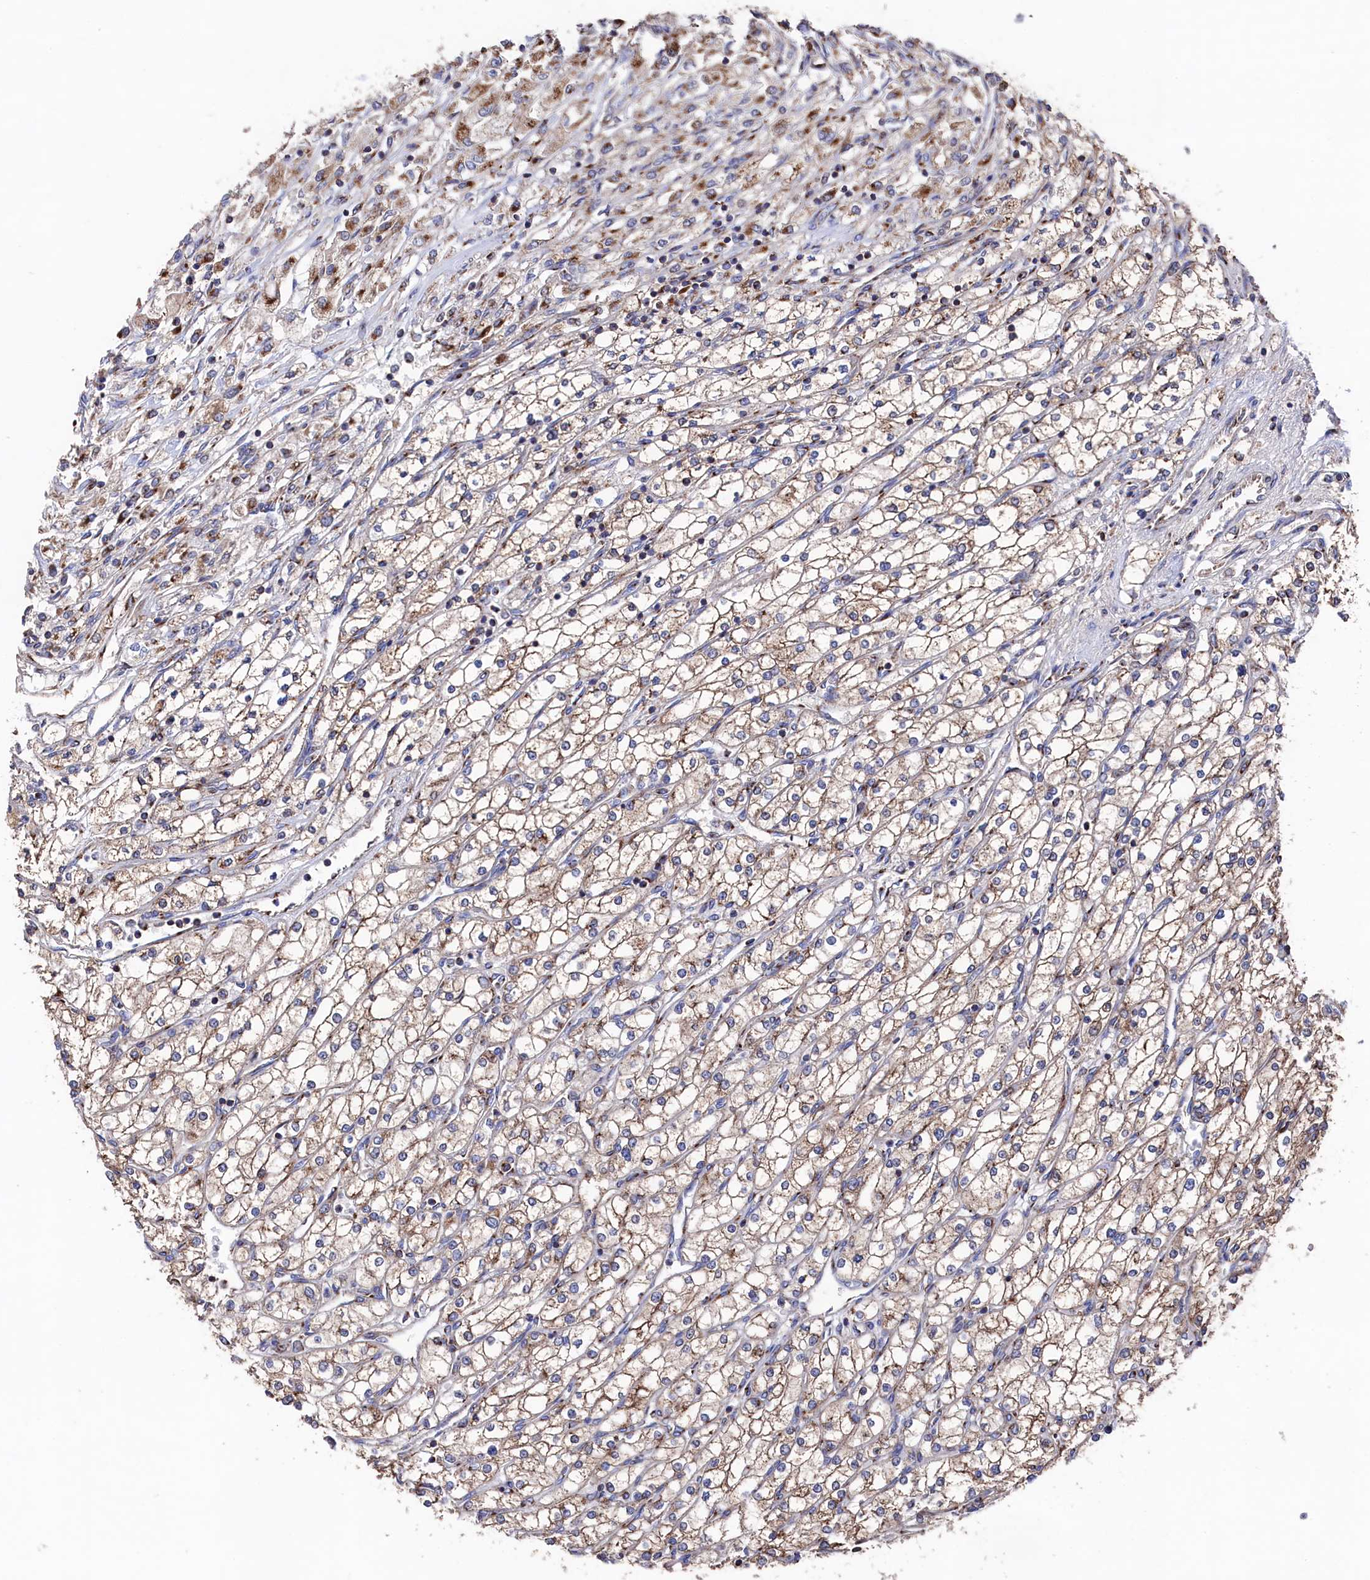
{"staining": {"intensity": "weak", "quantity": ">75%", "location": "cytoplasmic/membranous"}, "tissue": "renal cancer", "cell_type": "Tumor cells", "image_type": "cancer", "snomed": [{"axis": "morphology", "description": "Adenocarcinoma, NOS"}, {"axis": "topography", "description": "Kidney"}], "caption": "An image showing weak cytoplasmic/membranous staining in approximately >75% of tumor cells in renal cancer (adenocarcinoma), as visualized by brown immunohistochemical staining.", "gene": "PRRC1", "patient": {"sex": "male", "age": 80}}